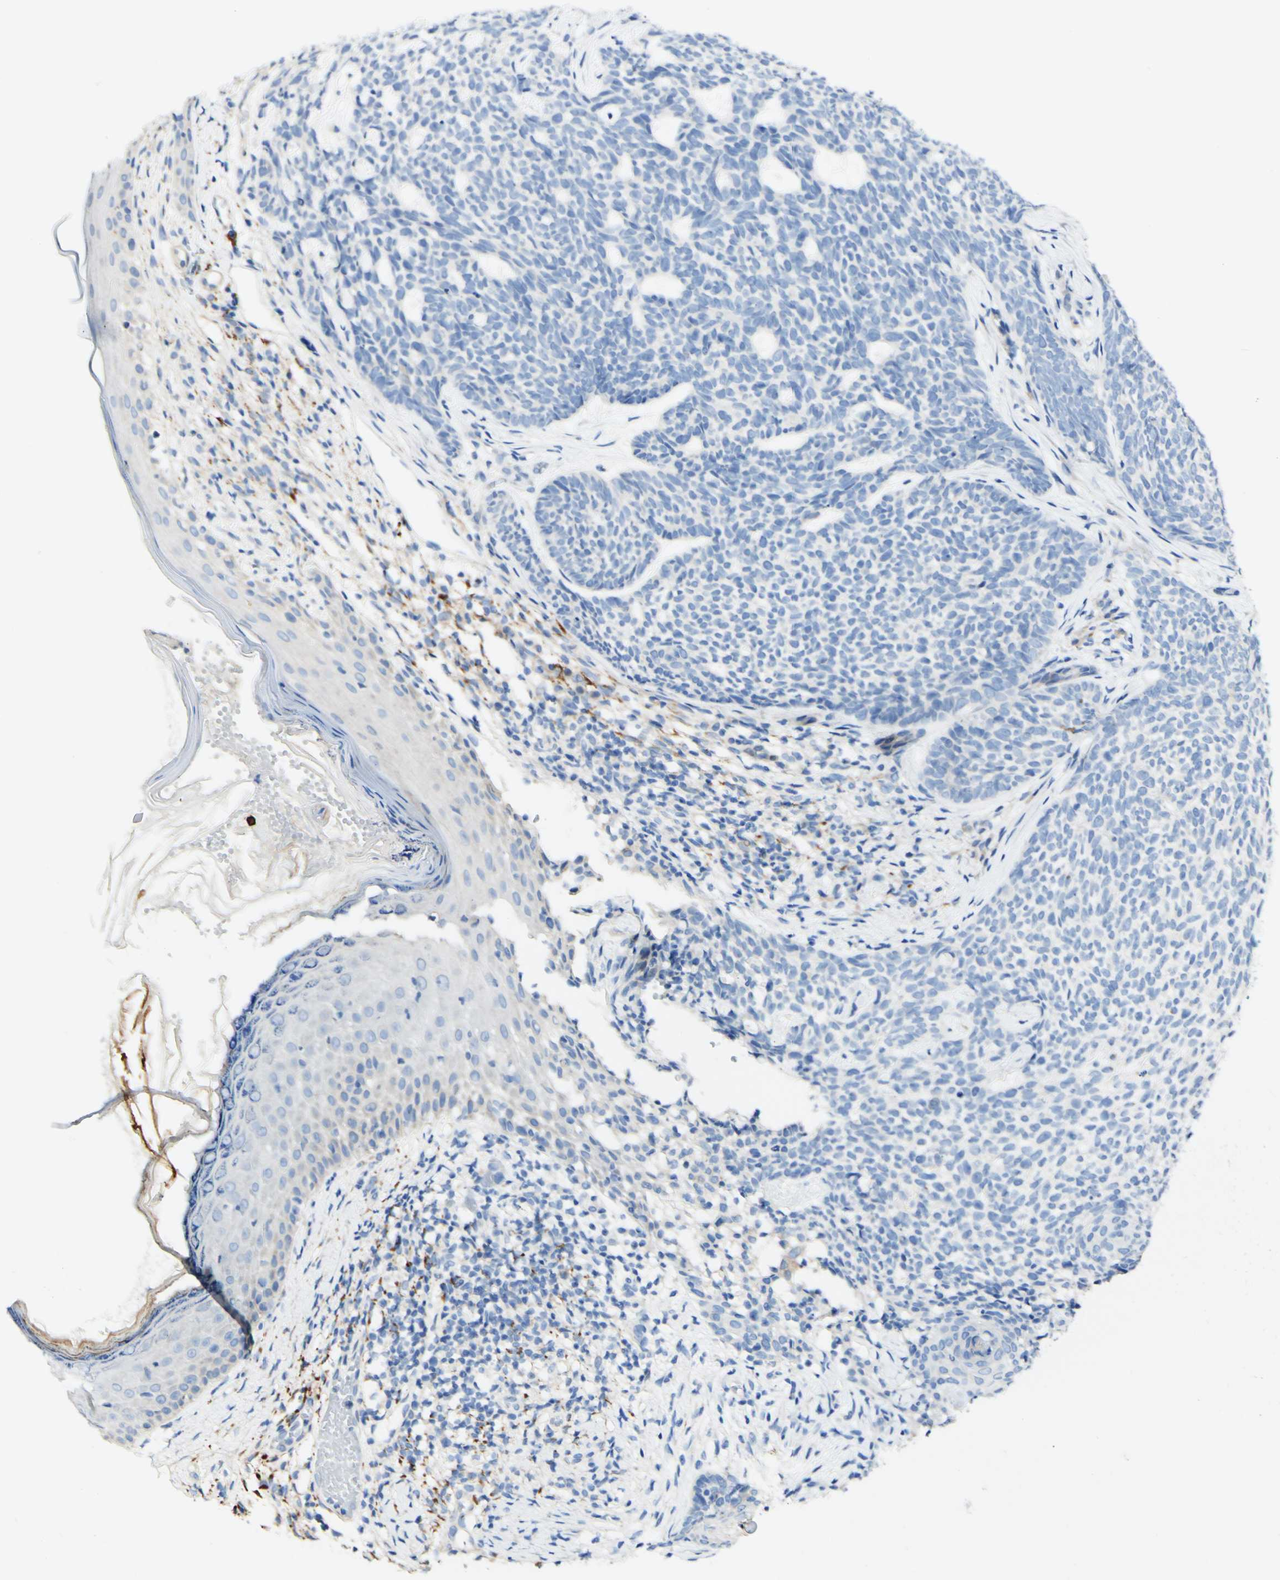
{"staining": {"intensity": "negative", "quantity": "none", "location": "none"}, "tissue": "skin cancer", "cell_type": "Tumor cells", "image_type": "cancer", "snomed": [{"axis": "morphology", "description": "Basal cell carcinoma"}, {"axis": "topography", "description": "Skin"}], "caption": "Tumor cells show no significant protein staining in skin basal cell carcinoma. (DAB immunohistochemistry visualized using brightfield microscopy, high magnification).", "gene": "FGF4", "patient": {"sex": "female", "age": 84}}